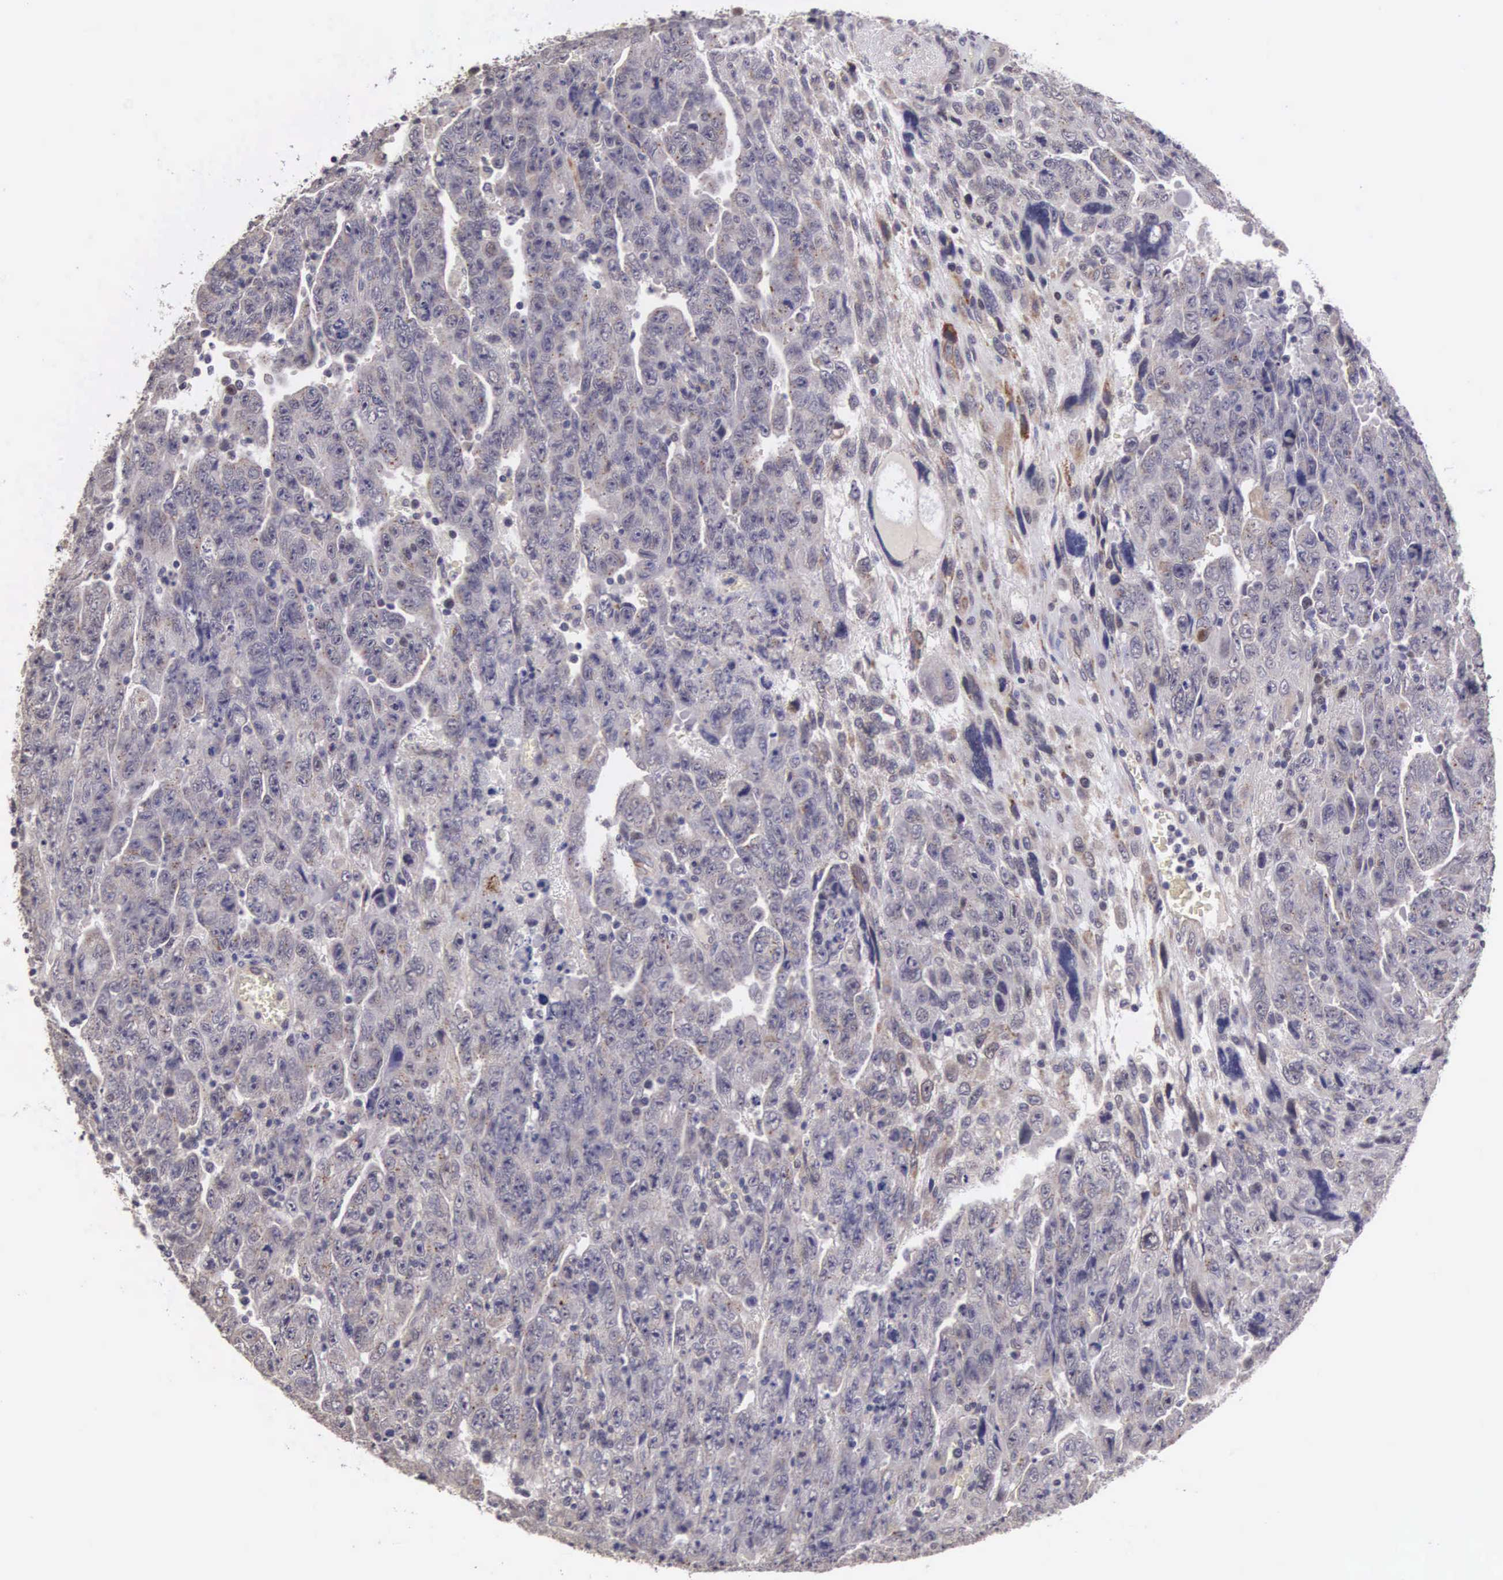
{"staining": {"intensity": "negative", "quantity": "none", "location": "none"}, "tissue": "testis cancer", "cell_type": "Tumor cells", "image_type": "cancer", "snomed": [{"axis": "morphology", "description": "Carcinoma, Embryonal, NOS"}, {"axis": "topography", "description": "Testis"}], "caption": "This is an IHC histopathology image of embryonal carcinoma (testis). There is no staining in tumor cells.", "gene": "CDC45", "patient": {"sex": "male", "age": 28}}